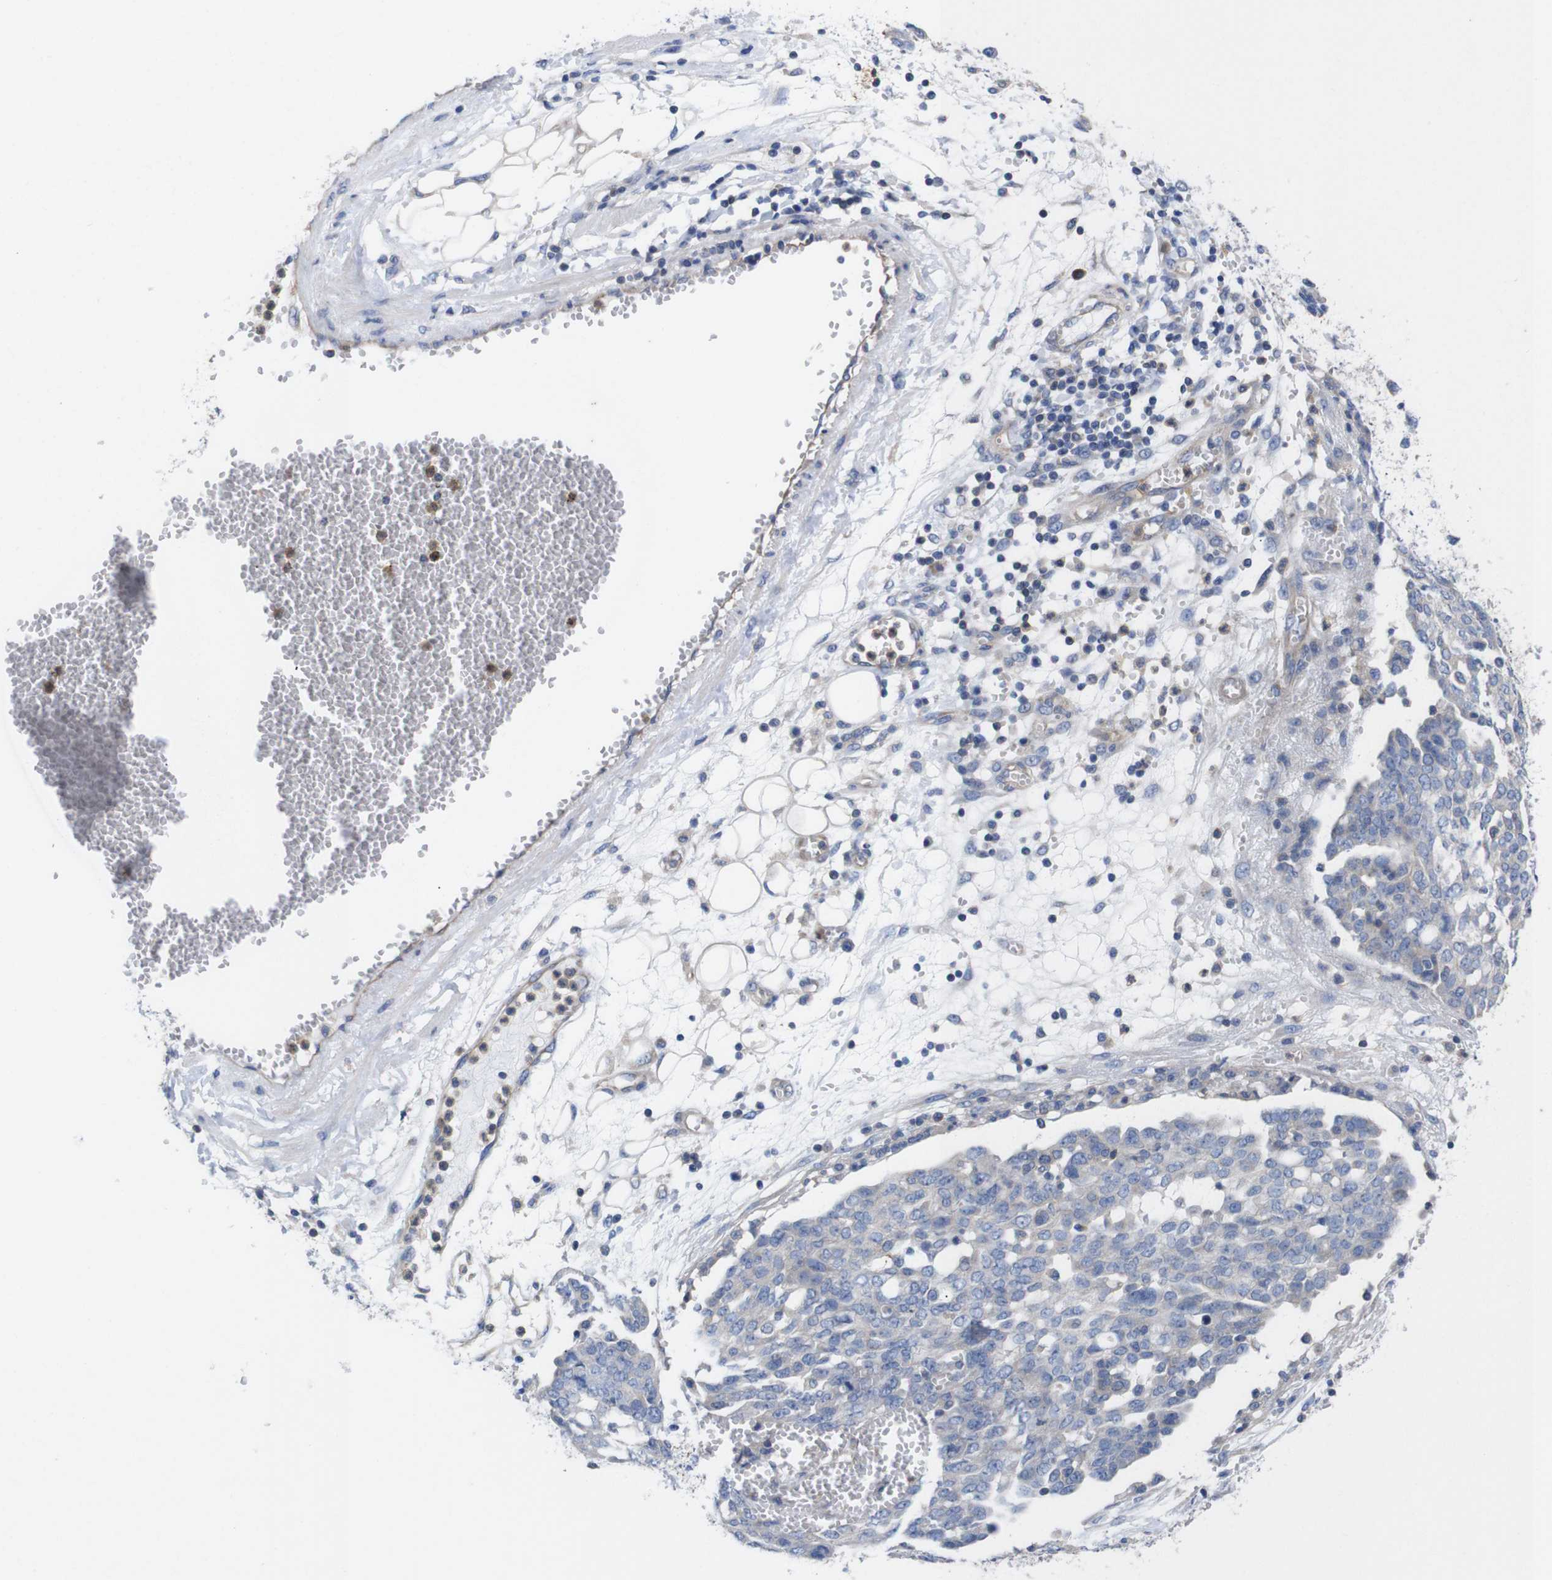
{"staining": {"intensity": "negative", "quantity": "none", "location": "none"}, "tissue": "ovarian cancer", "cell_type": "Tumor cells", "image_type": "cancer", "snomed": [{"axis": "morphology", "description": "Cystadenocarcinoma, serous, NOS"}, {"axis": "topography", "description": "Soft tissue"}, {"axis": "topography", "description": "Ovary"}], "caption": "Immunohistochemistry photomicrograph of neoplastic tissue: human serous cystadenocarcinoma (ovarian) stained with DAB reveals no significant protein expression in tumor cells. (DAB (3,3'-diaminobenzidine) immunohistochemistry visualized using brightfield microscopy, high magnification).", "gene": "USH1C", "patient": {"sex": "female", "age": 57}}